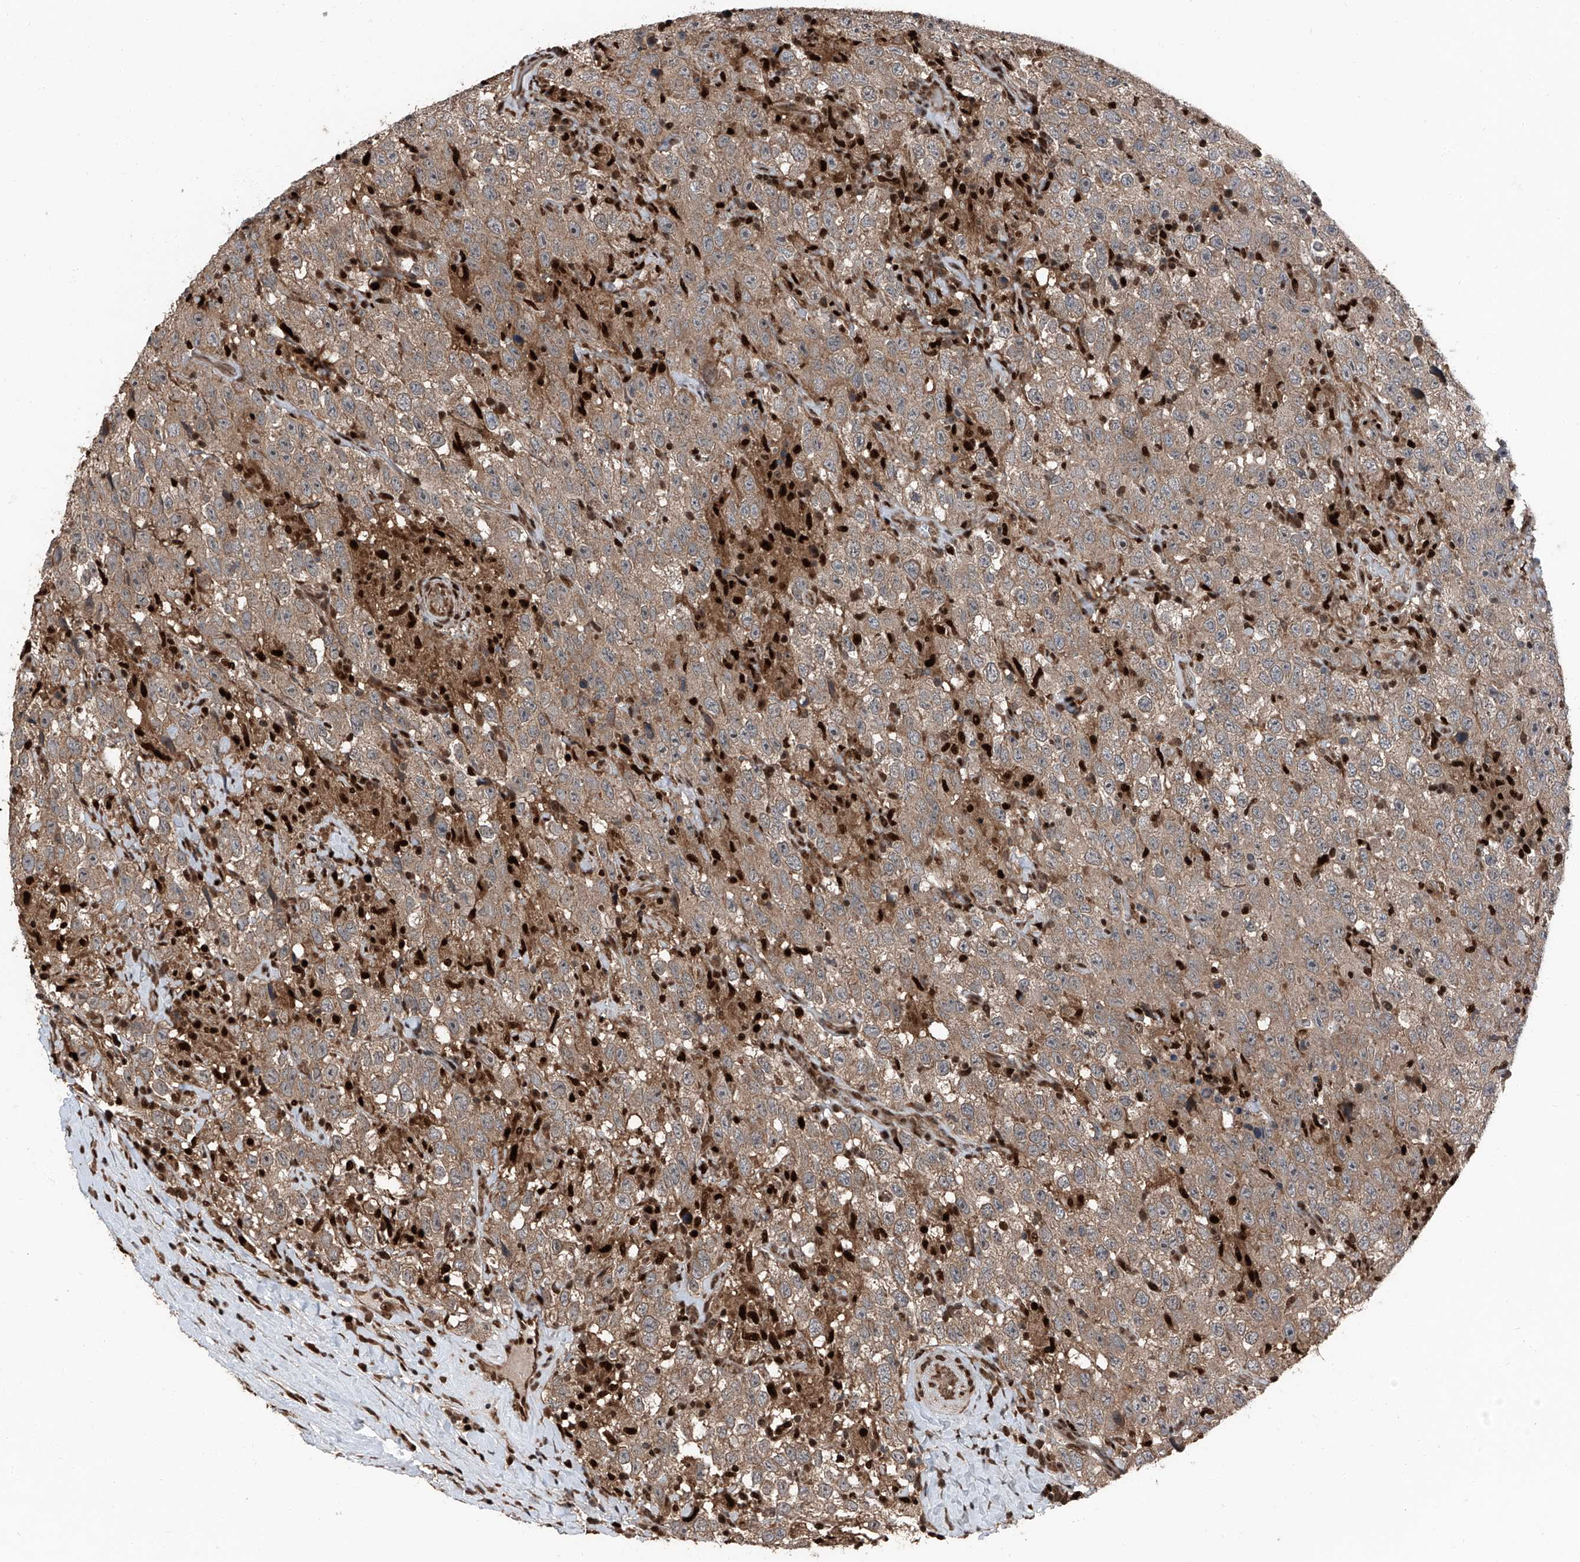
{"staining": {"intensity": "moderate", "quantity": ">75%", "location": "cytoplasmic/membranous"}, "tissue": "testis cancer", "cell_type": "Tumor cells", "image_type": "cancer", "snomed": [{"axis": "morphology", "description": "Seminoma, NOS"}, {"axis": "topography", "description": "Testis"}], "caption": "IHC (DAB (3,3'-diaminobenzidine)) staining of seminoma (testis) demonstrates moderate cytoplasmic/membranous protein expression in approximately >75% of tumor cells.", "gene": "FKBP5", "patient": {"sex": "male", "age": 41}}